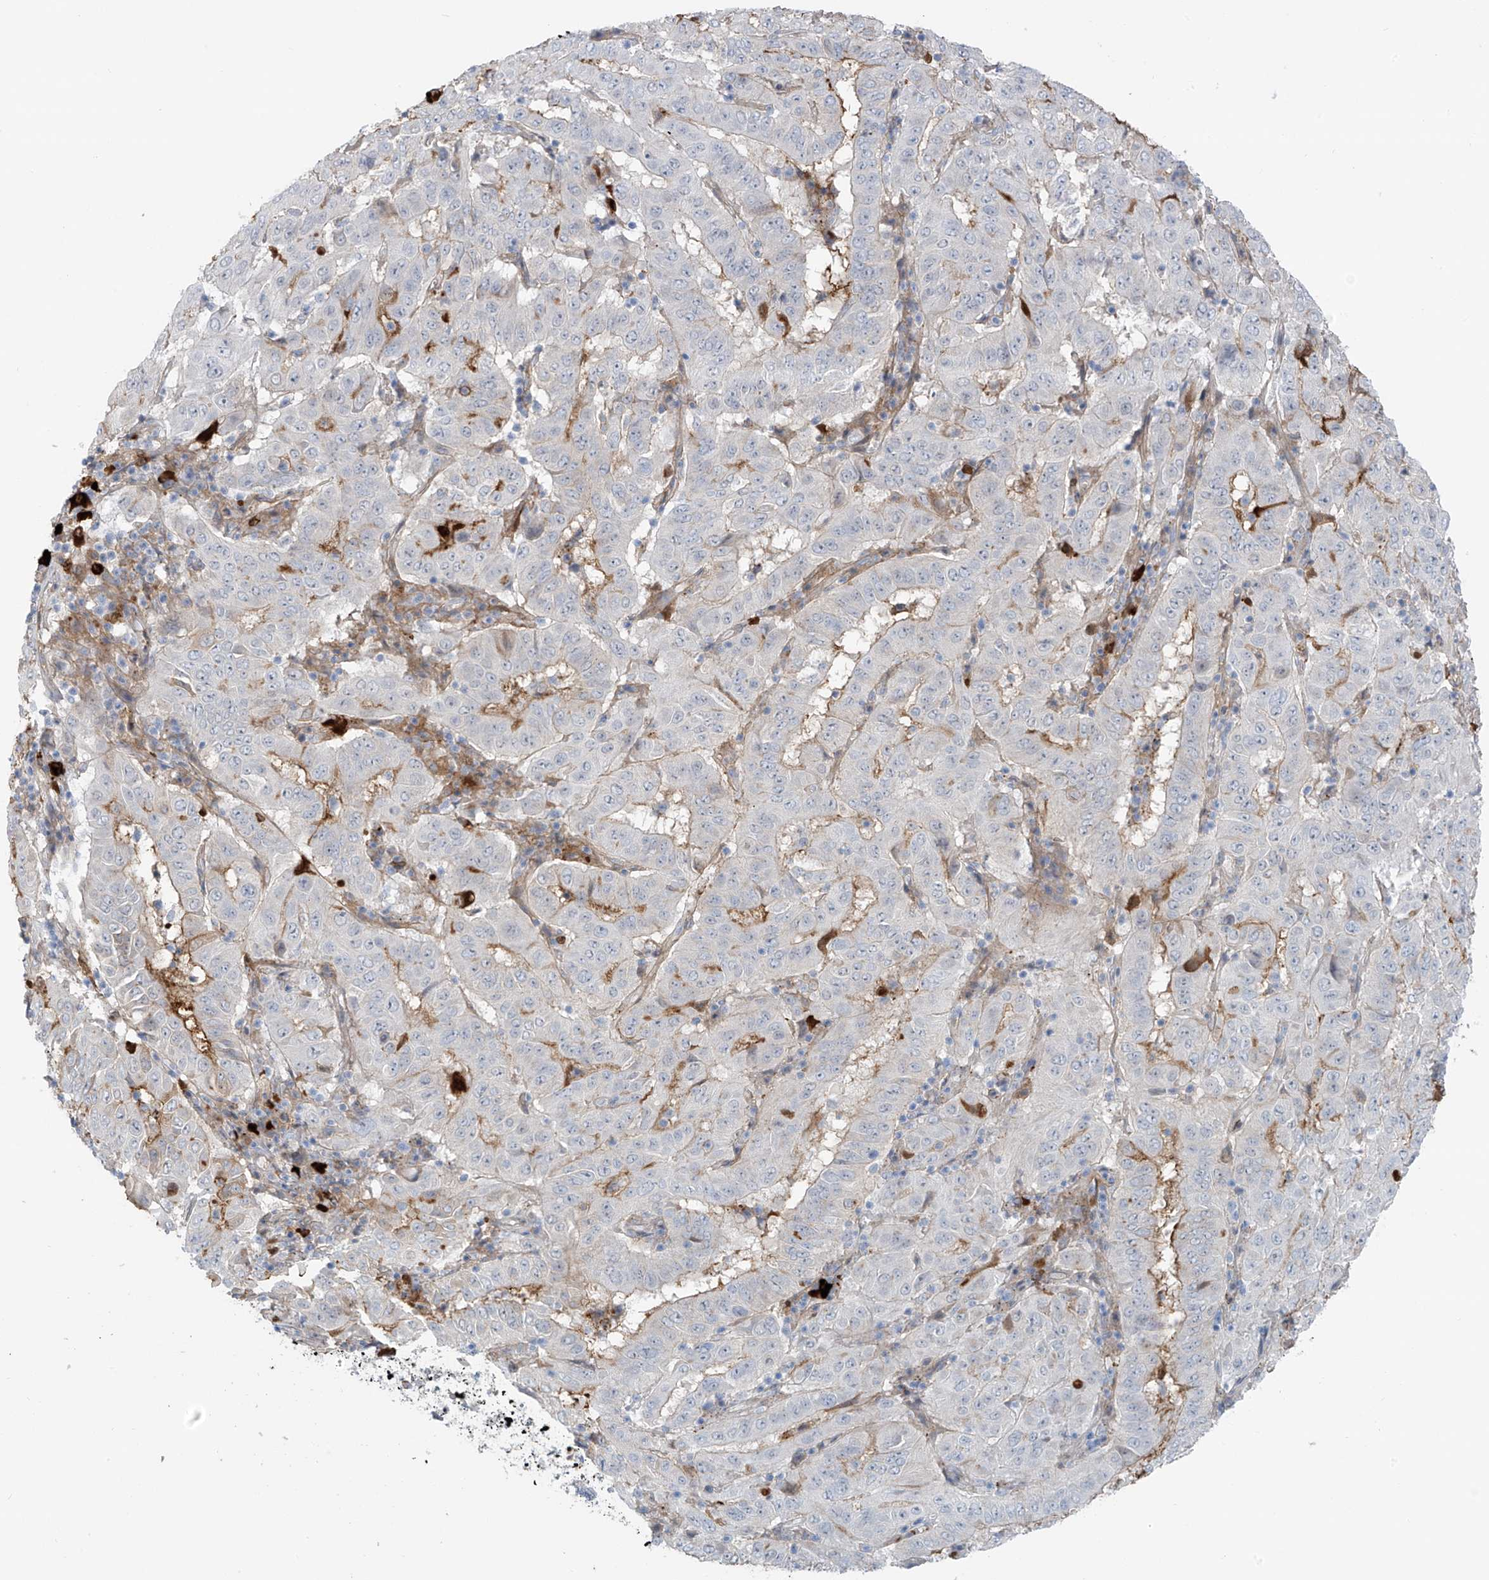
{"staining": {"intensity": "weak", "quantity": "<25%", "location": "cytoplasmic/membranous"}, "tissue": "pancreatic cancer", "cell_type": "Tumor cells", "image_type": "cancer", "snomed": [{"axis": "morphology", "description": "Adenocarcinoma, NOS"}, {"axis": "topography", "description": "Pancreas"}], "caption": "Tumor cells are negative for protein expression in human pancreatic cancer.", "gene": "ZNF793", "patient": {"sex": "male", "age": 63}}